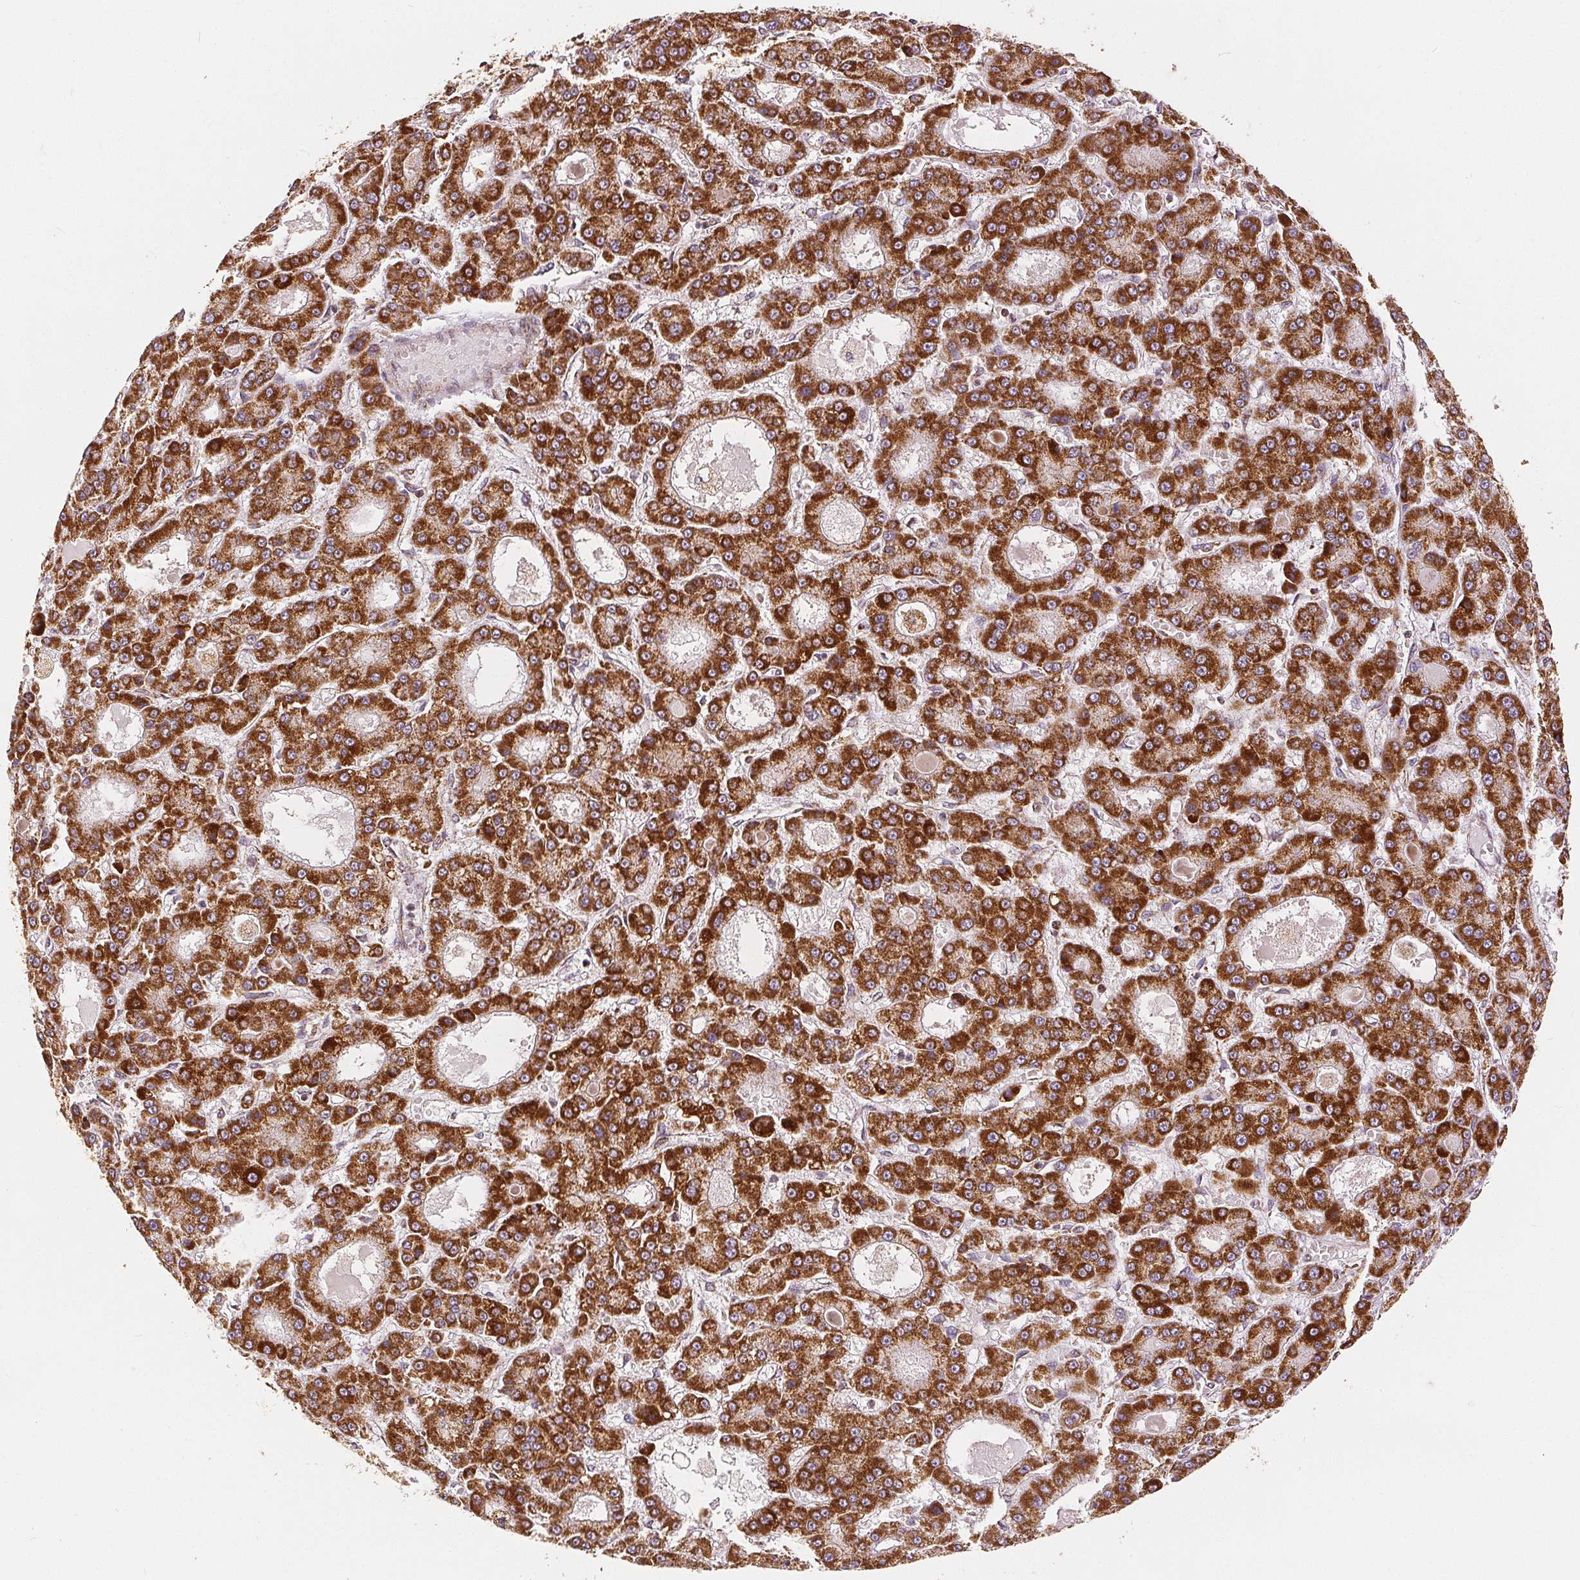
{"staining": {"intensity": "strong", "quantity": ">75%", "location": "cytoplasmic/membranous"}, "tissue": "liver cancer", "cell_type": "Tumor cells", "image_type": "cancer", "snomed": [{"axis": "morphology", "description": "Carcinoma, Hepatocellular, NOS"}, {"axis": "topography", "description": "Liver"}], "caption": "Protein expression analysis of human liver hepatocellular carcinoma reveals strong cytoplasmic/membranous expression in approximately >75% of tumor cells. (DAB = brown stain, brightfield microscopy at high magnification).", "gene": "SDHB", "patient": {"sex": "male", "age": 70}}